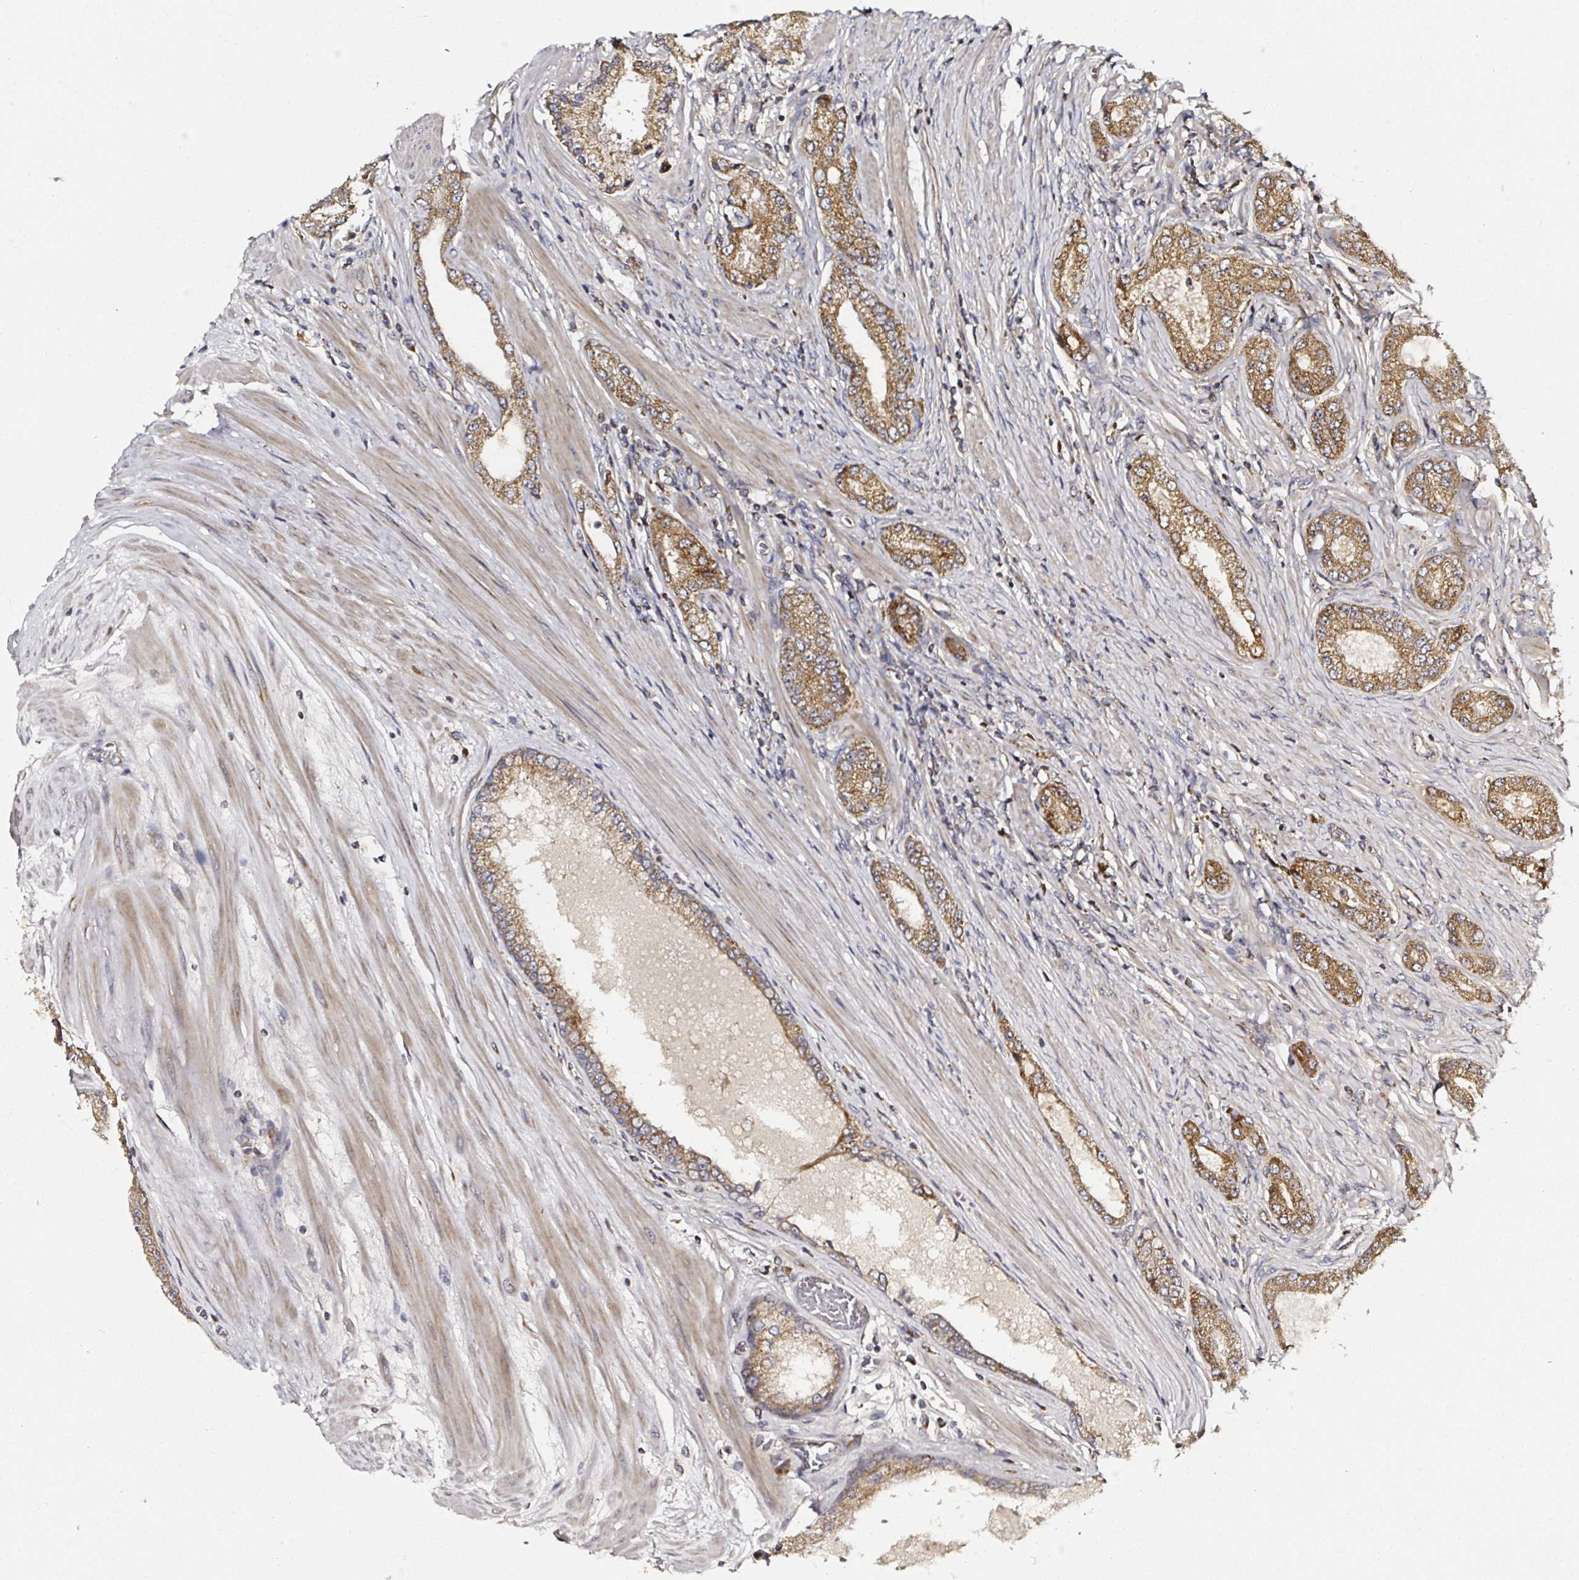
{"staining": {"intensity": "moderate", "quantity": ">75%", "location": "cytoplasmic/membranous"}, "tissue": "prostate cancer", "cell_type": "Tumor cells", "image_type": "cancer", "snomed": [{"axis": "morphology", "description": "Adenocarcinoma, High grade"}, {"axis": "topography", "description": "Prostate"}], "caption": "Immunohistochemistry (IHC) staining of prostate high-grade adenocarcinoma, which exhibits medium levels of moderate cytoplasmic/membranous staining in approximately >75% of tumor cells indicating moderate cytoplasmic/membranous protein staining. The staining was performed using DAB (3,3'-diaminobenzidine) (brown) for protein detection and nuclei were counterstained in hematoxylin (blue).", "gene": "ATAD3B", "patient": {"sex": "male", "age": 67}}